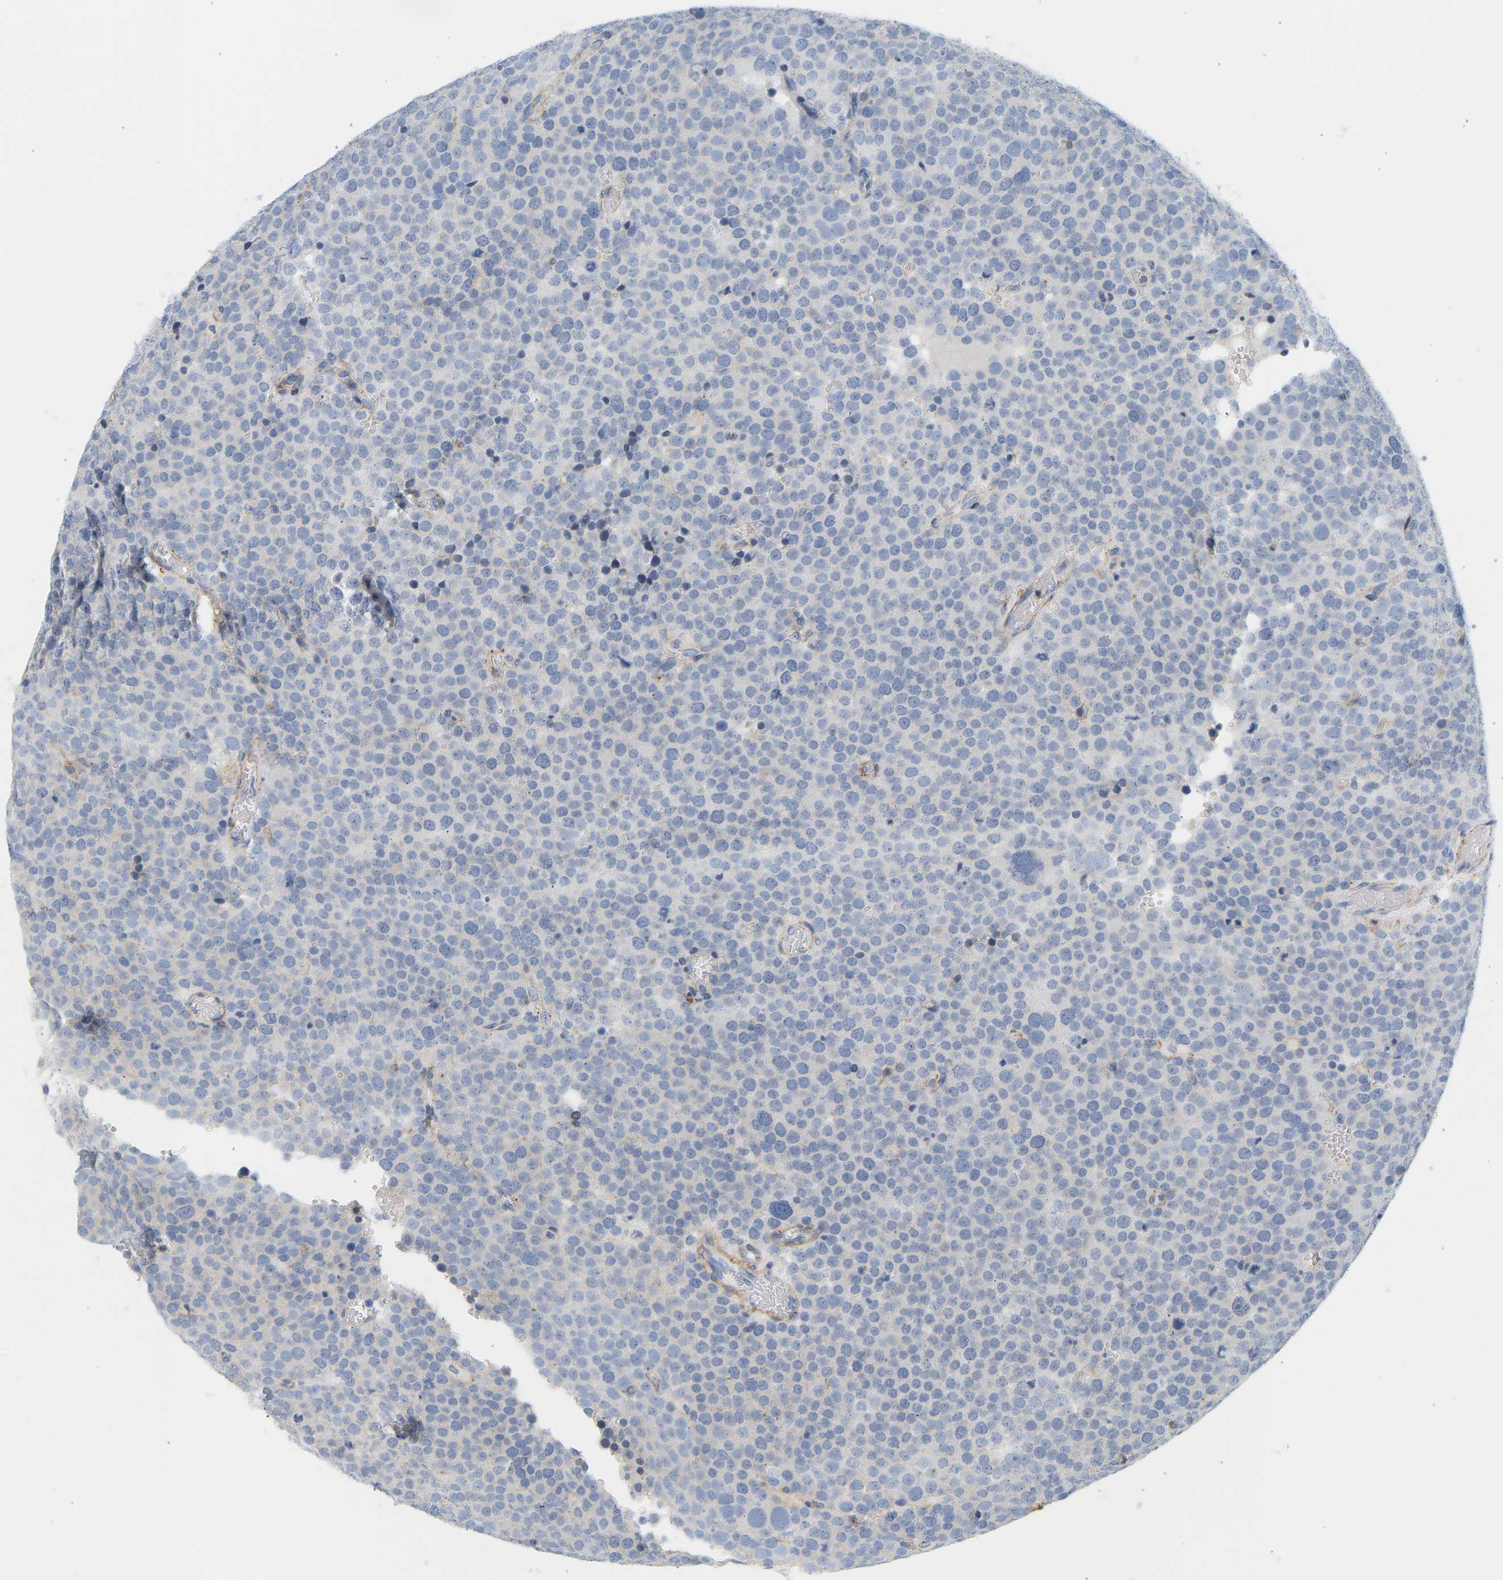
{"staining": {"intensity": "negative", "quantity": "none", "location": "none"}, "tissue": "testis cancer", "cell_type": "Tumor cells", "image_type": "cancer", "snomed": [{"axis": "morphology", "description": "Normal tissue, NOS"}, {"axis": "morphology", "description": "Seminoma, NOS"}, {"axis": "topography", "description": "Testis"}], "caption": "Protein analysis of seminoma (testis) demonstrates no significant expression in tumor cells. Nuclei are stained in blue.", "gene": "BVES", "patient": {"sex": "male", "age": 71}}